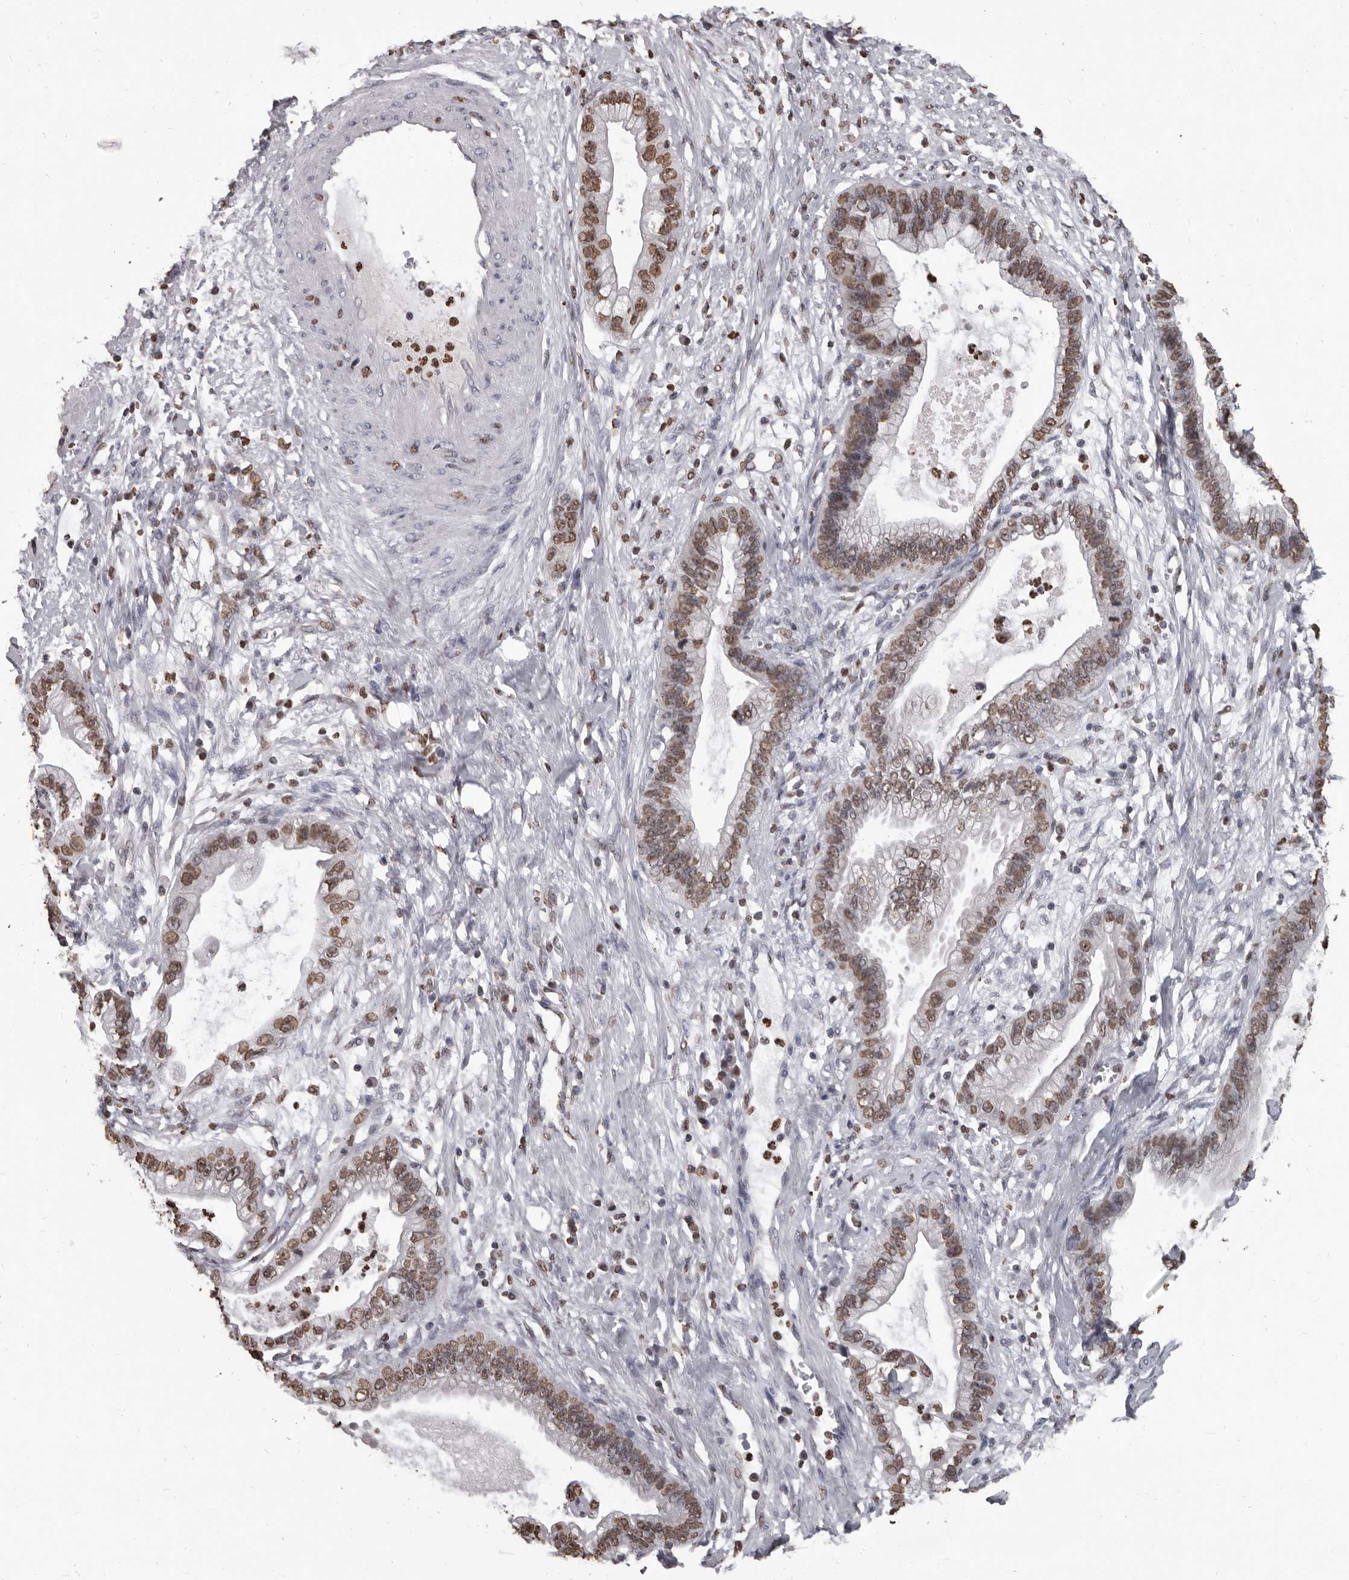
{"staining": {"intensity": "strong", "quantity": ">75%", "location": "nuclear"}, "tissue": "cervical cancer", "cell_type": "Tumor cells", "image_type": "cancer", "snomed": [{"axis": "morphology", "description": "Adenocarcinoma, NOS"}, {"axis": "topography", "description": "Cervix"}], "caption": "Strong nuclear staining is identified in approximately >75% of tumor cells in cervical cancer.", "gene": "AHR", "patient": {"sex": "female", "age": 44}}